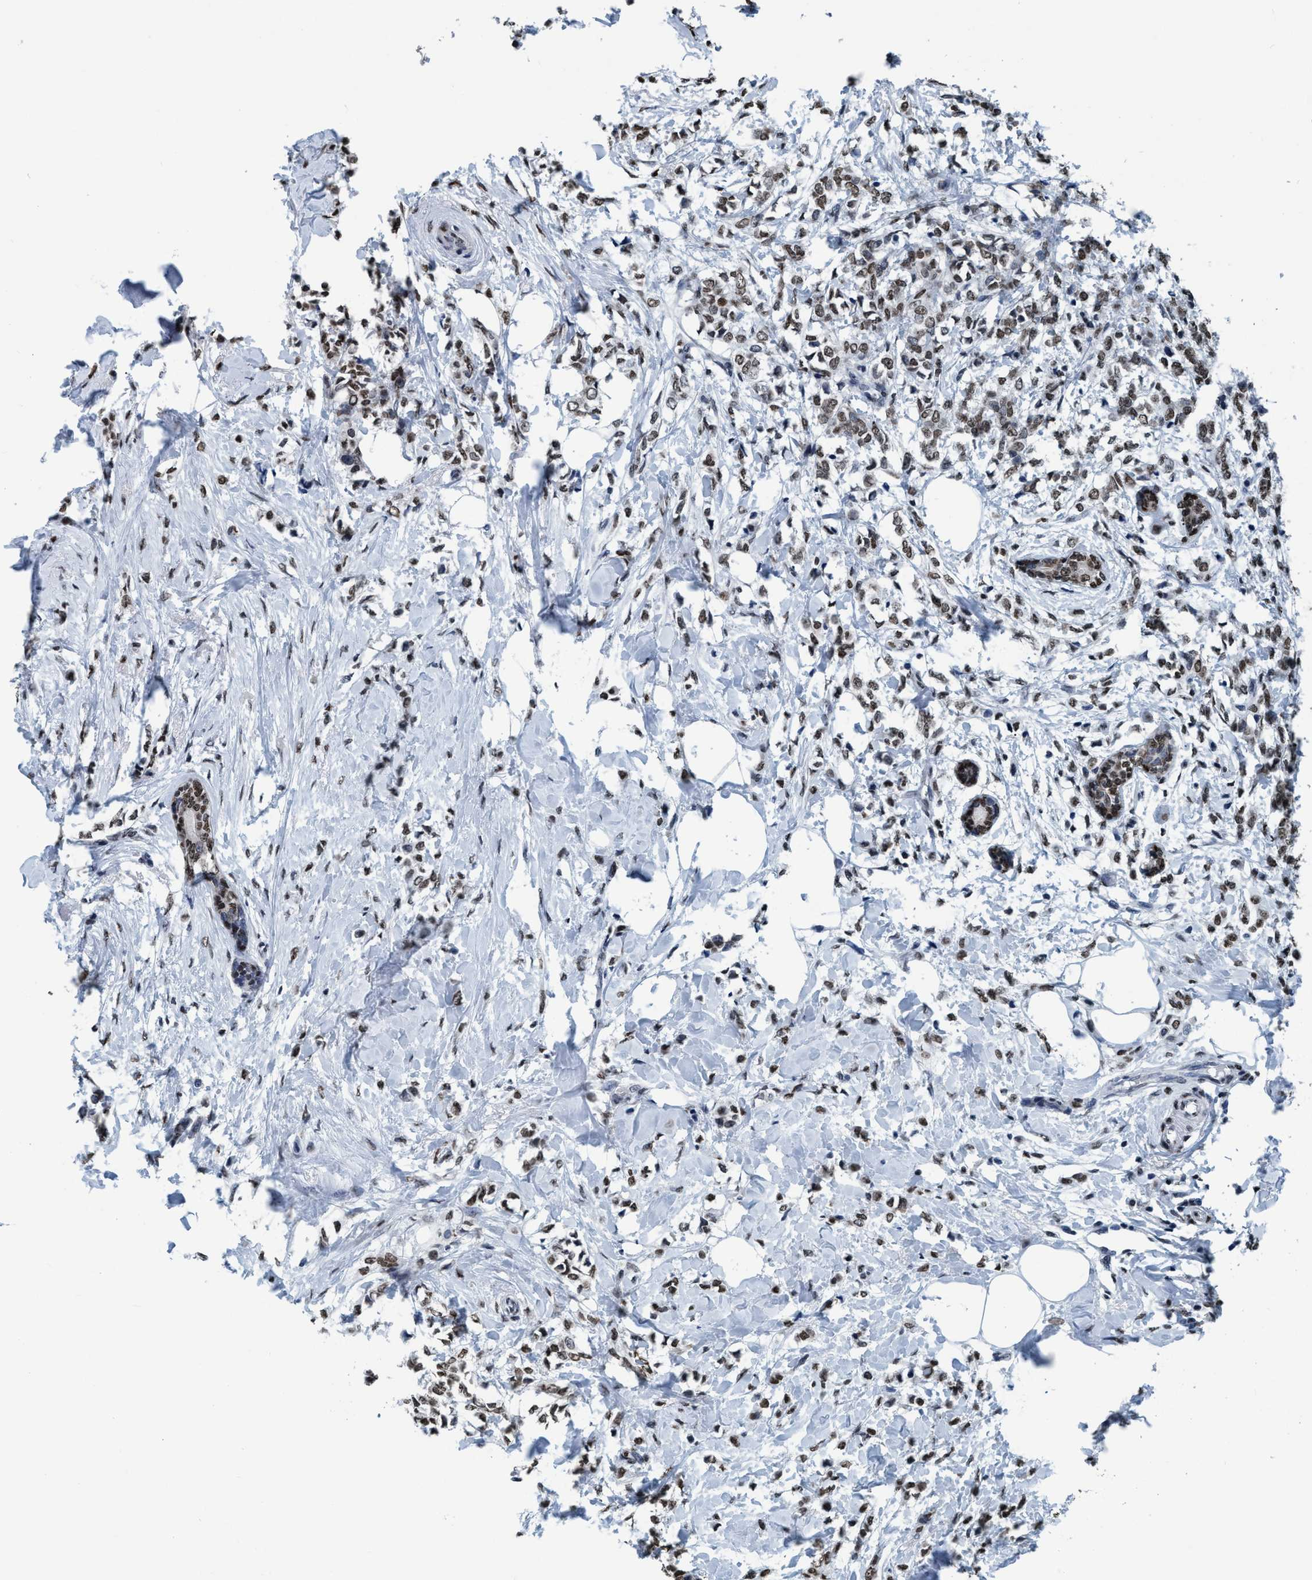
{"staining": {"intensity": "weak", "quantity": ">75%", "location": "nuclear"}, "tissue": "breast cancer", "cell_type": "Tumor cells", "image_type": "cancer", "snomed": [{"axis": "morphology", "description": "Lobular carcinoma, in situ"}, {"axis": "morphology", "description": "Lobular carcinoma"}, {"axis": "topography", "description": "Breast"}], "caption": "Human breast cancer (lobular carcinoma in situ) stained with a protein marker demonstrates weak staining in tumor cells.", "gene": "CCNE2", "patient": {"sex": "female", "age": 41}}